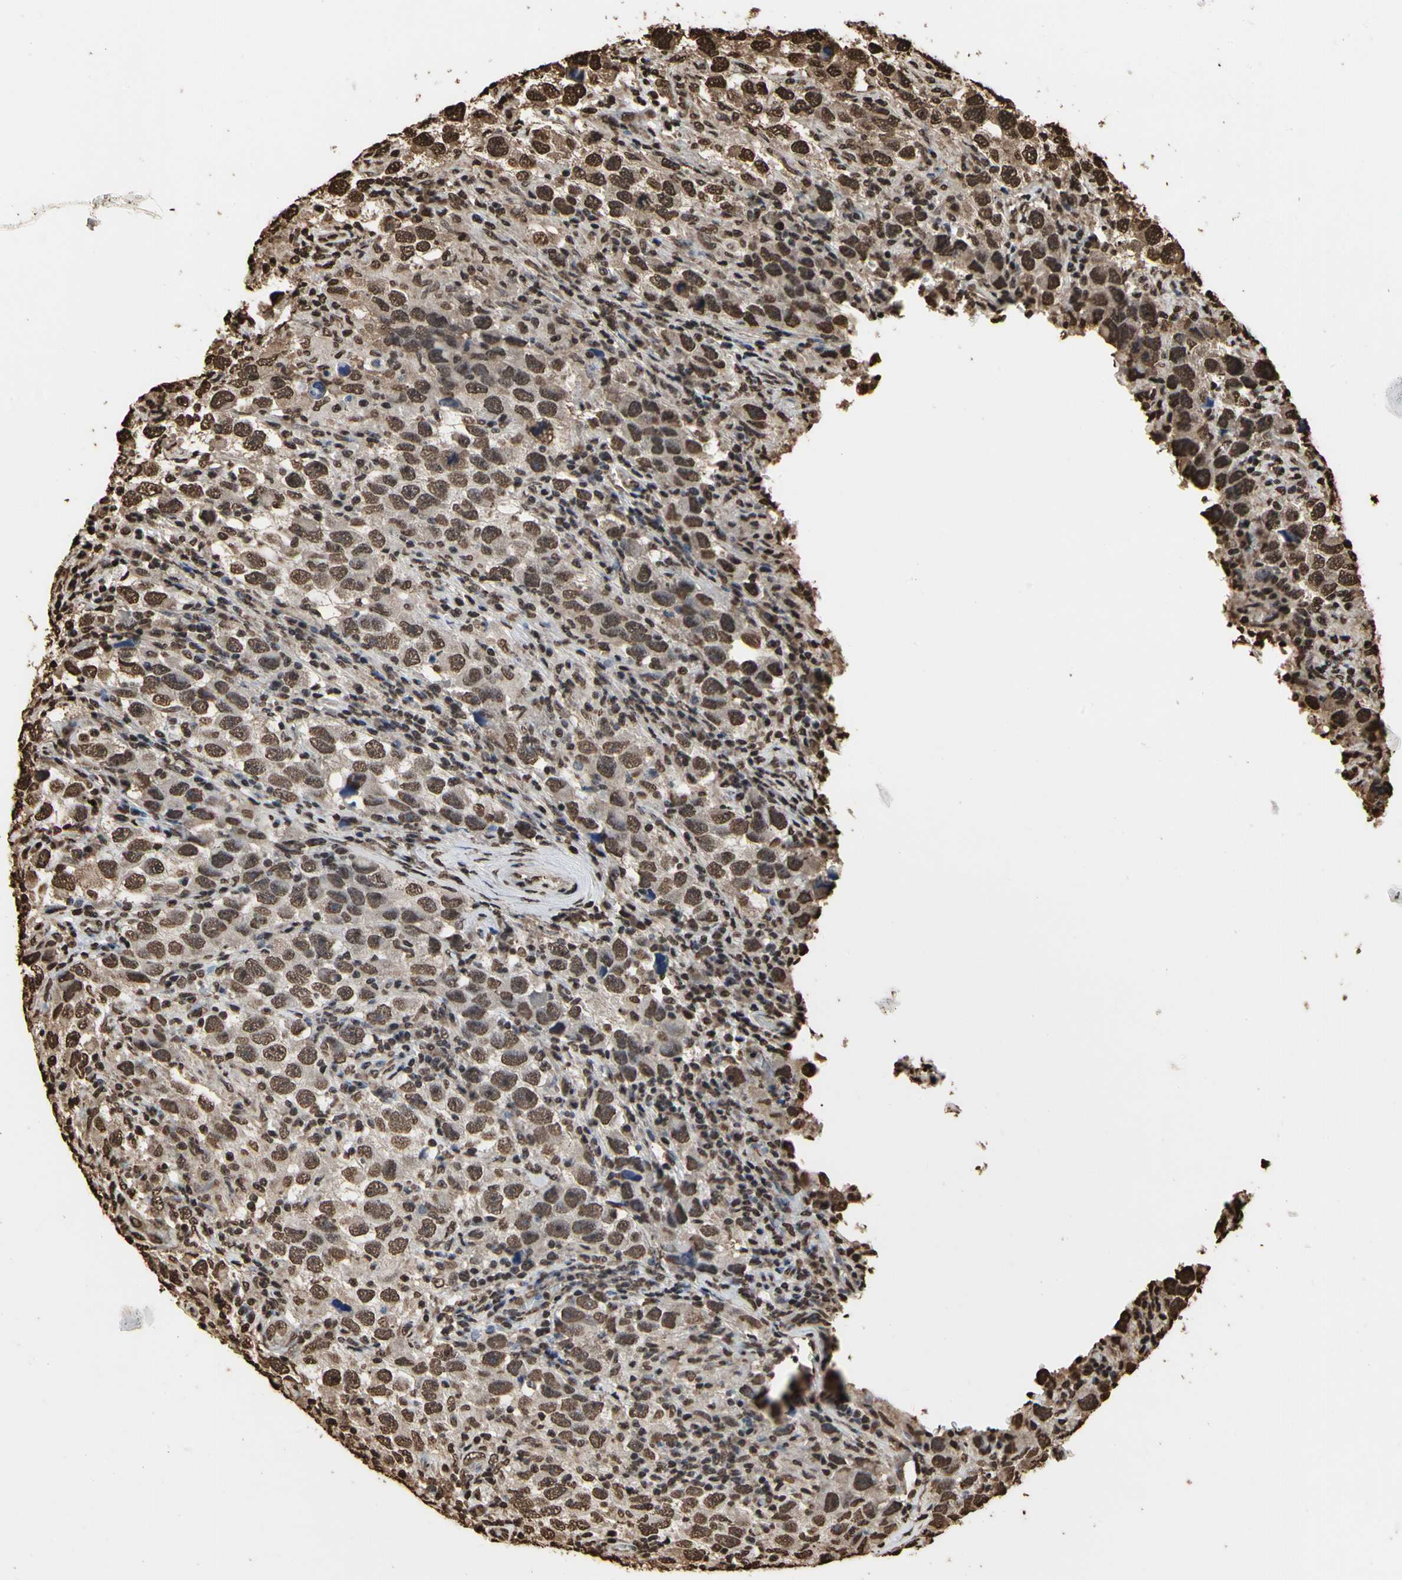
{"staining": {"intensity": "moderate", "quantity": ">75%", "location": "nuclear"}, "tissue": "testis cancer", "cell_type": "Tumor cells", "image_type": "cancer", "snomed": [{"axis": "morphology", "description": "Carcinoma, Embryonal, NOS"}, {"axis": "topography", "description": "Testis"}], "caption": "There is medium levels of moderate nuclear staining in tumor cells of testis cancer, as demonstrated by immunohistochemical staining (brown color).", "gene": "HNRNPK", "patient": {"sex": "male", "age": 21}}